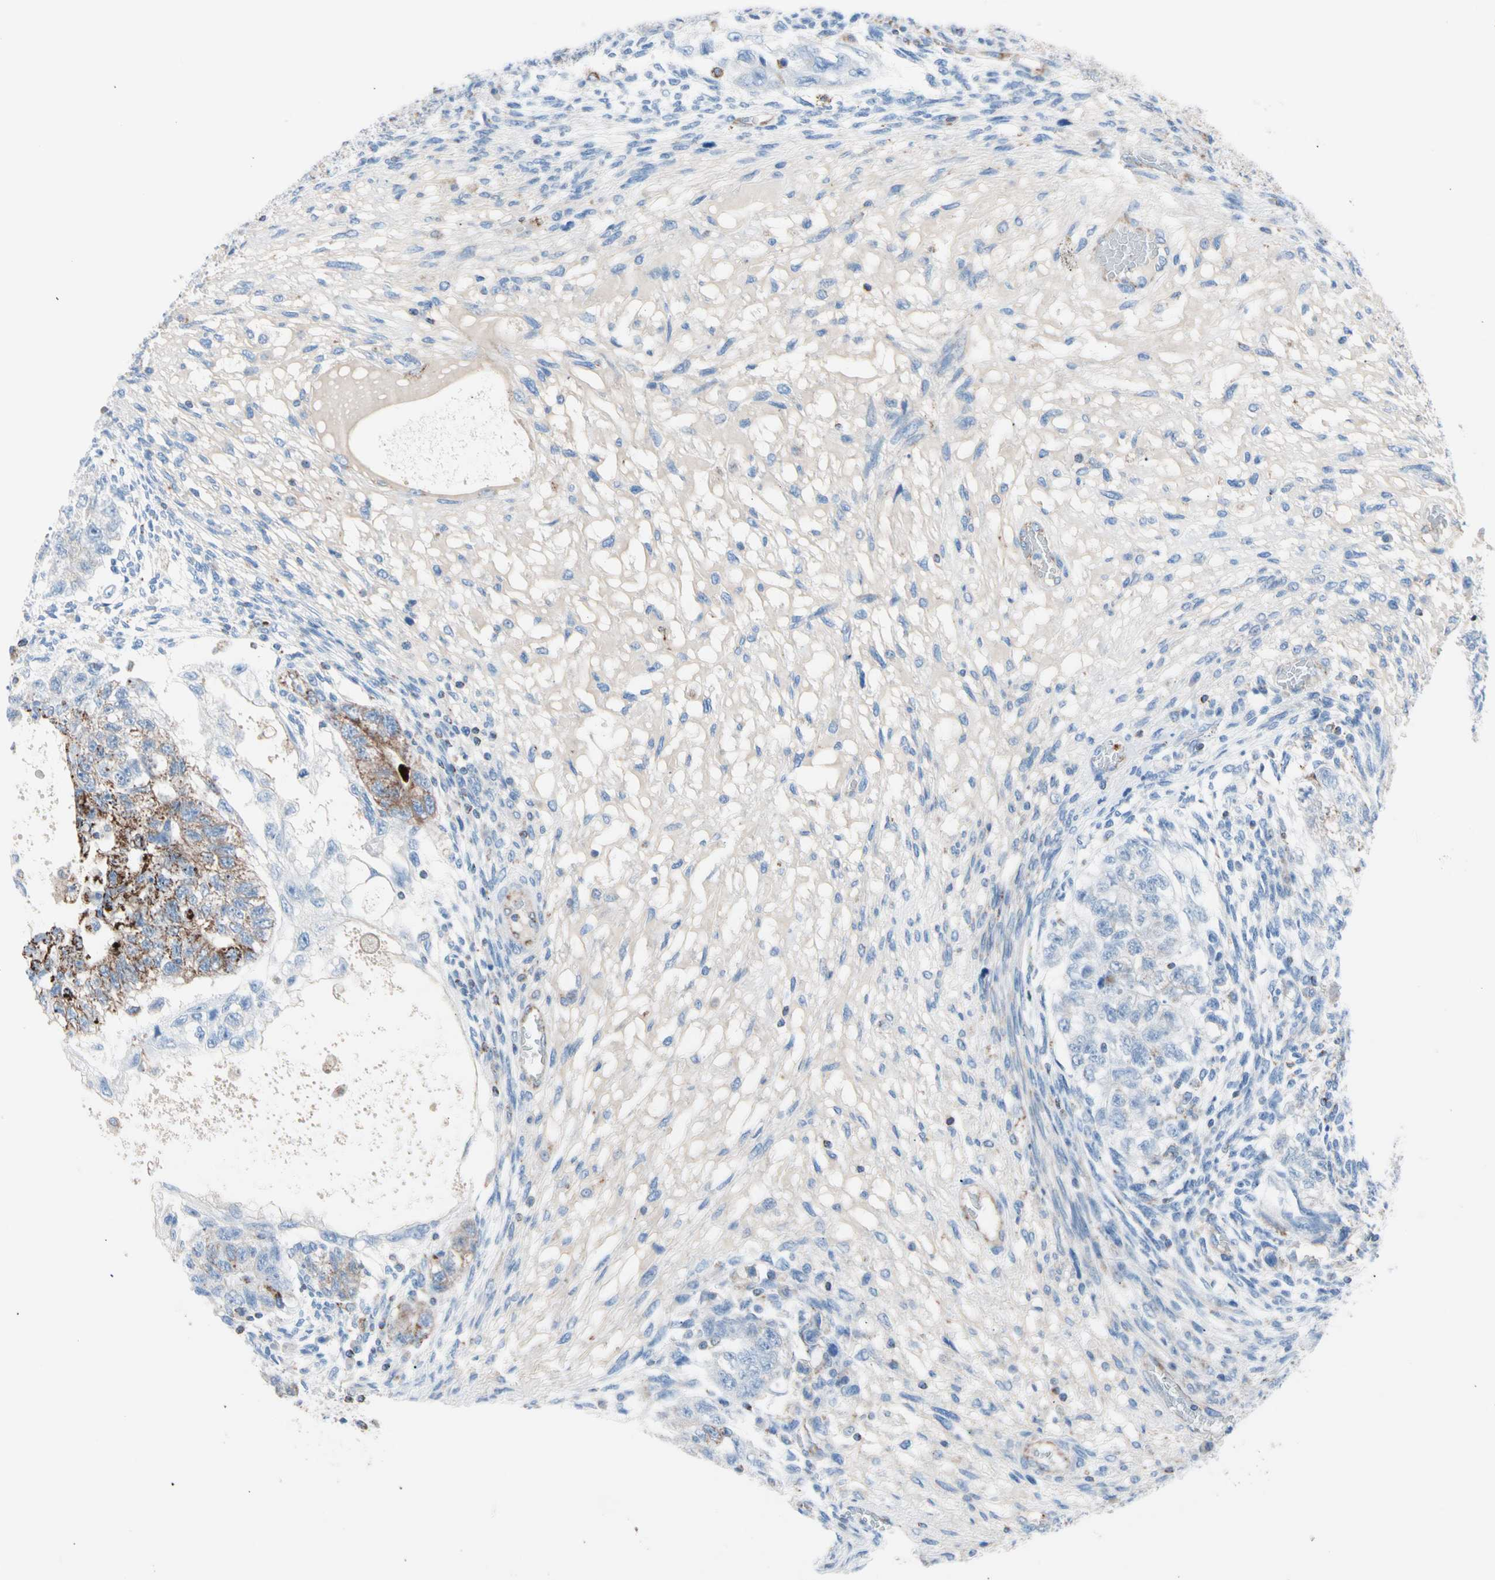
{"staining": {"intensity": "strong", "quantity": "<25%", "location": "cytoplasmic/membranous"}, "tissue": "testis cancer", "cell_type": "Tumor cells", "image_type": "cancer", "snomed": [{"axis": "morphology", "description": "Normal tissue, NOS"}, {"axis": "morphology", "description": "Carcinoma, Embryonal, NOS"}, {"axis": "topography", "description": "Testis"}], "caption": "Tumor cells demonstrate medium levels of strong cytoplasmic/membranous positivity in approximately <25% of cells in human testis cancer. (Brightfield microscopy of DAB IHC at high magnification).", "gene": "HK1", "patient": {"sex": "male", "age": 36}}